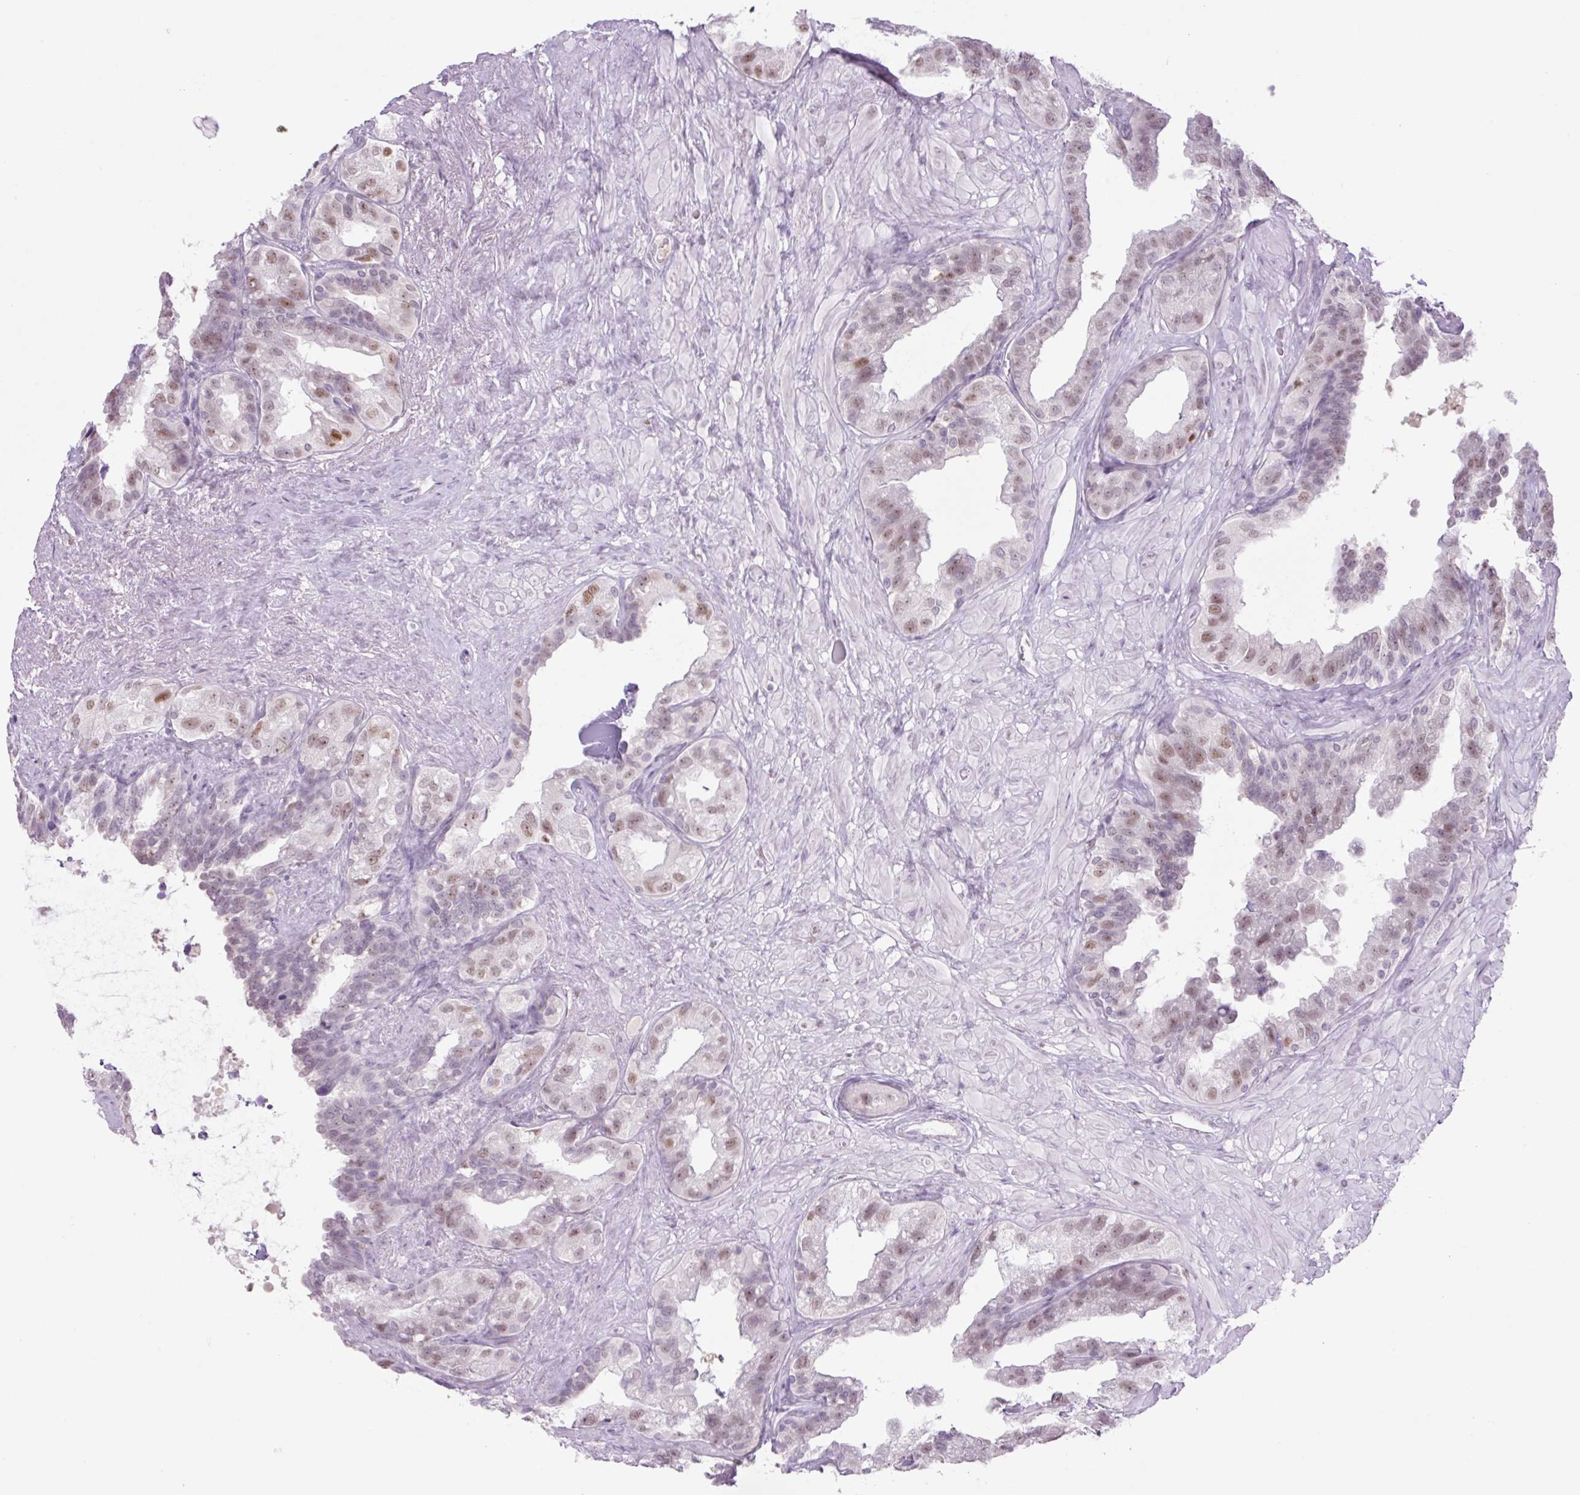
{"staining": {"intensity": "moderate", "quantity": "25%-75%", "location": "nuclear"}, "tissue": "seminal vesicle", "cell_type": "Glandular cells", "image_type": "normal", "snomed": [{"axis": "morphology", "description": "Normal tissue, NOS"}, {"axis": "topography", "description": "Seminal veicle"}, {"axis": "topography", "description": "Peripheral nerve tissue"}], "caption": "IHC (DAB (3,3'-diaminobenzidine)) staining of benign human seminal vesicle demonstrates moderate nuclear protein staining in approximately 25%-75% of glandular cells.", "gene": "TLE3", "patient": {"sex": "male", "age": 76}}